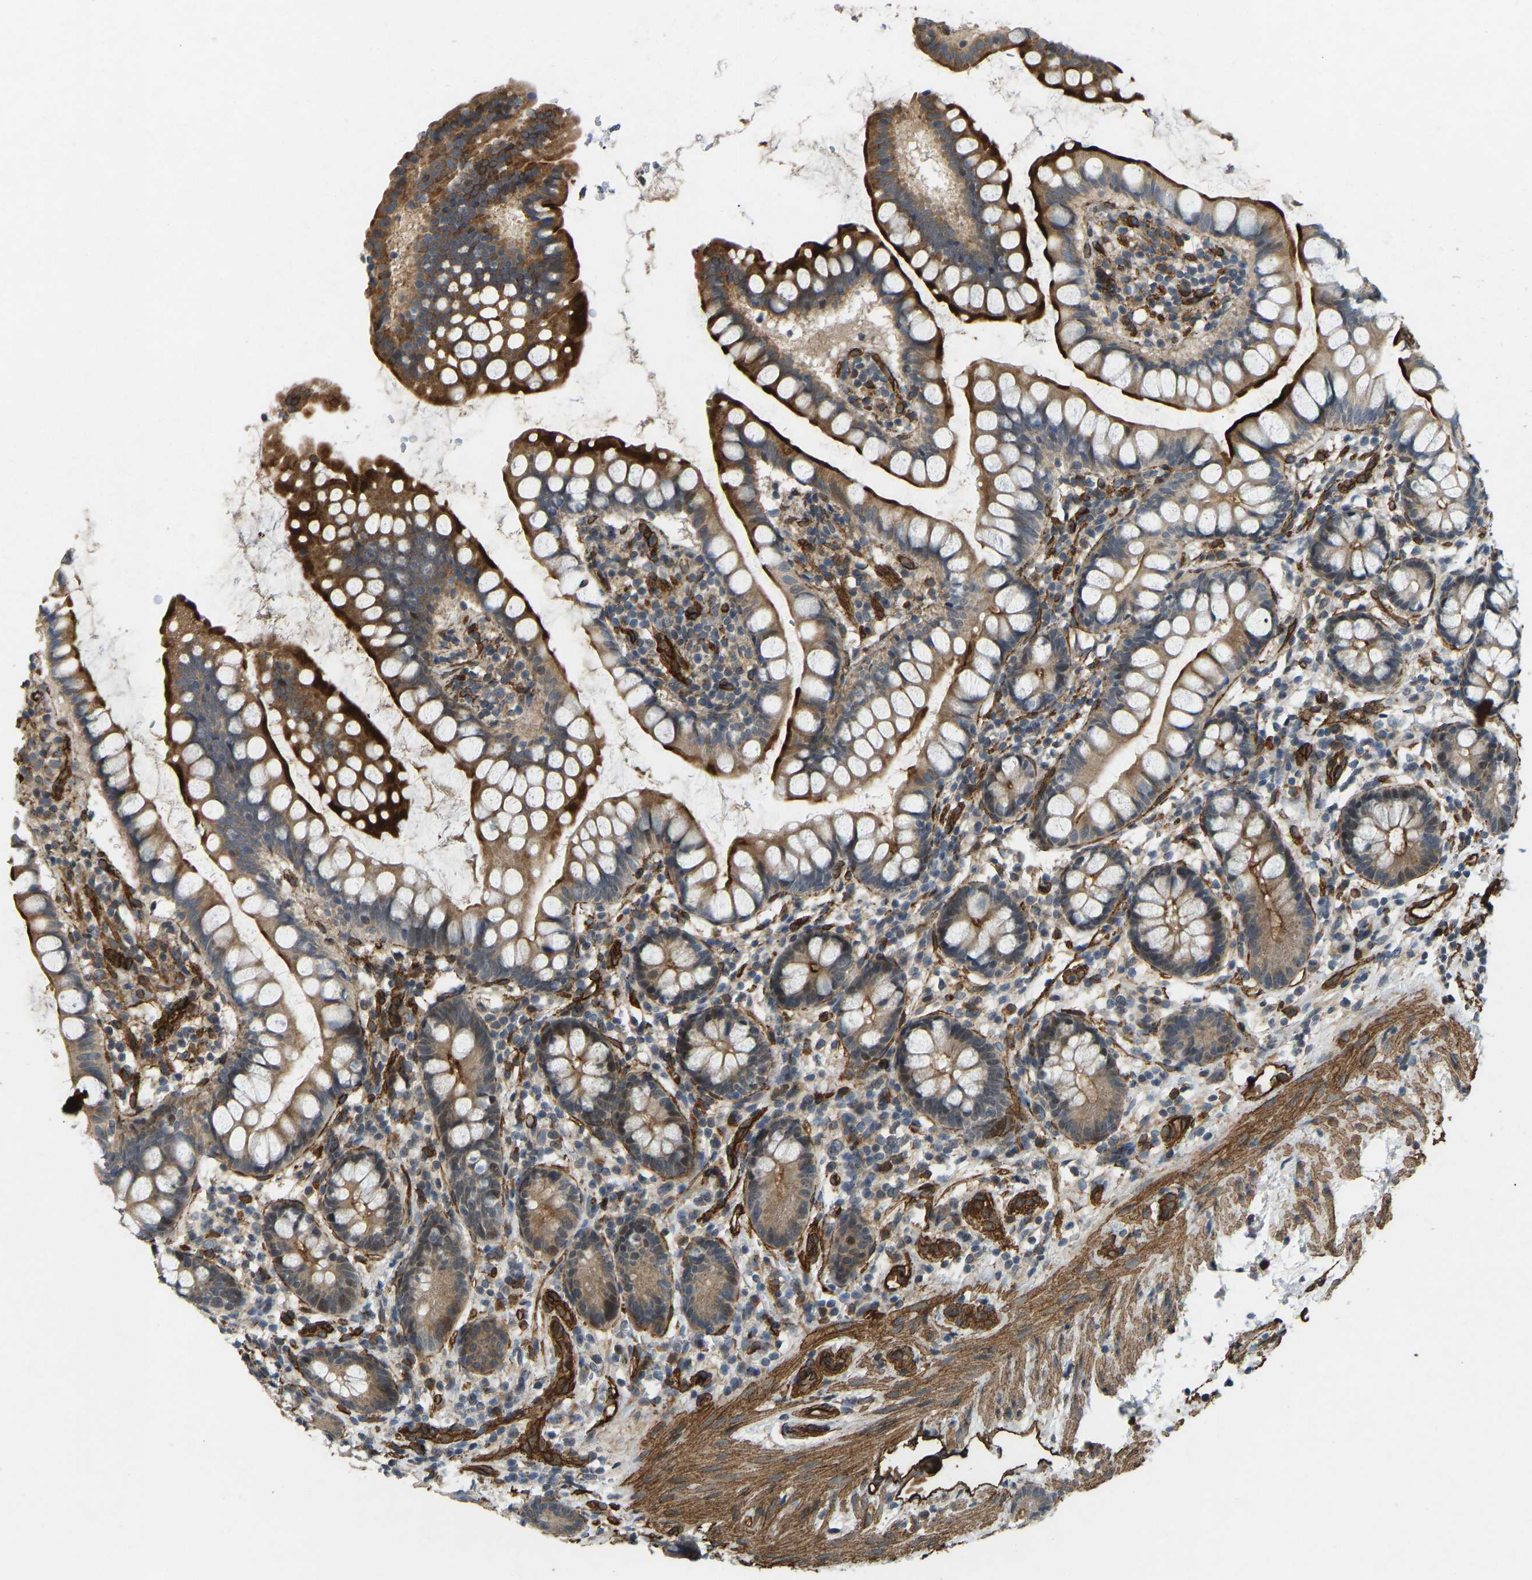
{"staining": {"intensity": "strong", "quantity": ">75%", "location": "cytoplasmic/membranous"}, "tissue": "small intestine", "cell_type": "Glandular cells", "image_type": "normal", "snomed": [{"axis": "morphology", "description": "Normal tissue, NOS"}, {"axis": "topography", "description": "Small intestine"}], "caption": "Small intestine was stained to show a protein in brown. There is high levels of strong cytoplasmic/membranous positivity in approximately >75% of glandular cells. (Brightfield microscopy of DAB IHC at high magnification).", "gene": "NMB", "patient": {"sex": "female", "age": 84}}